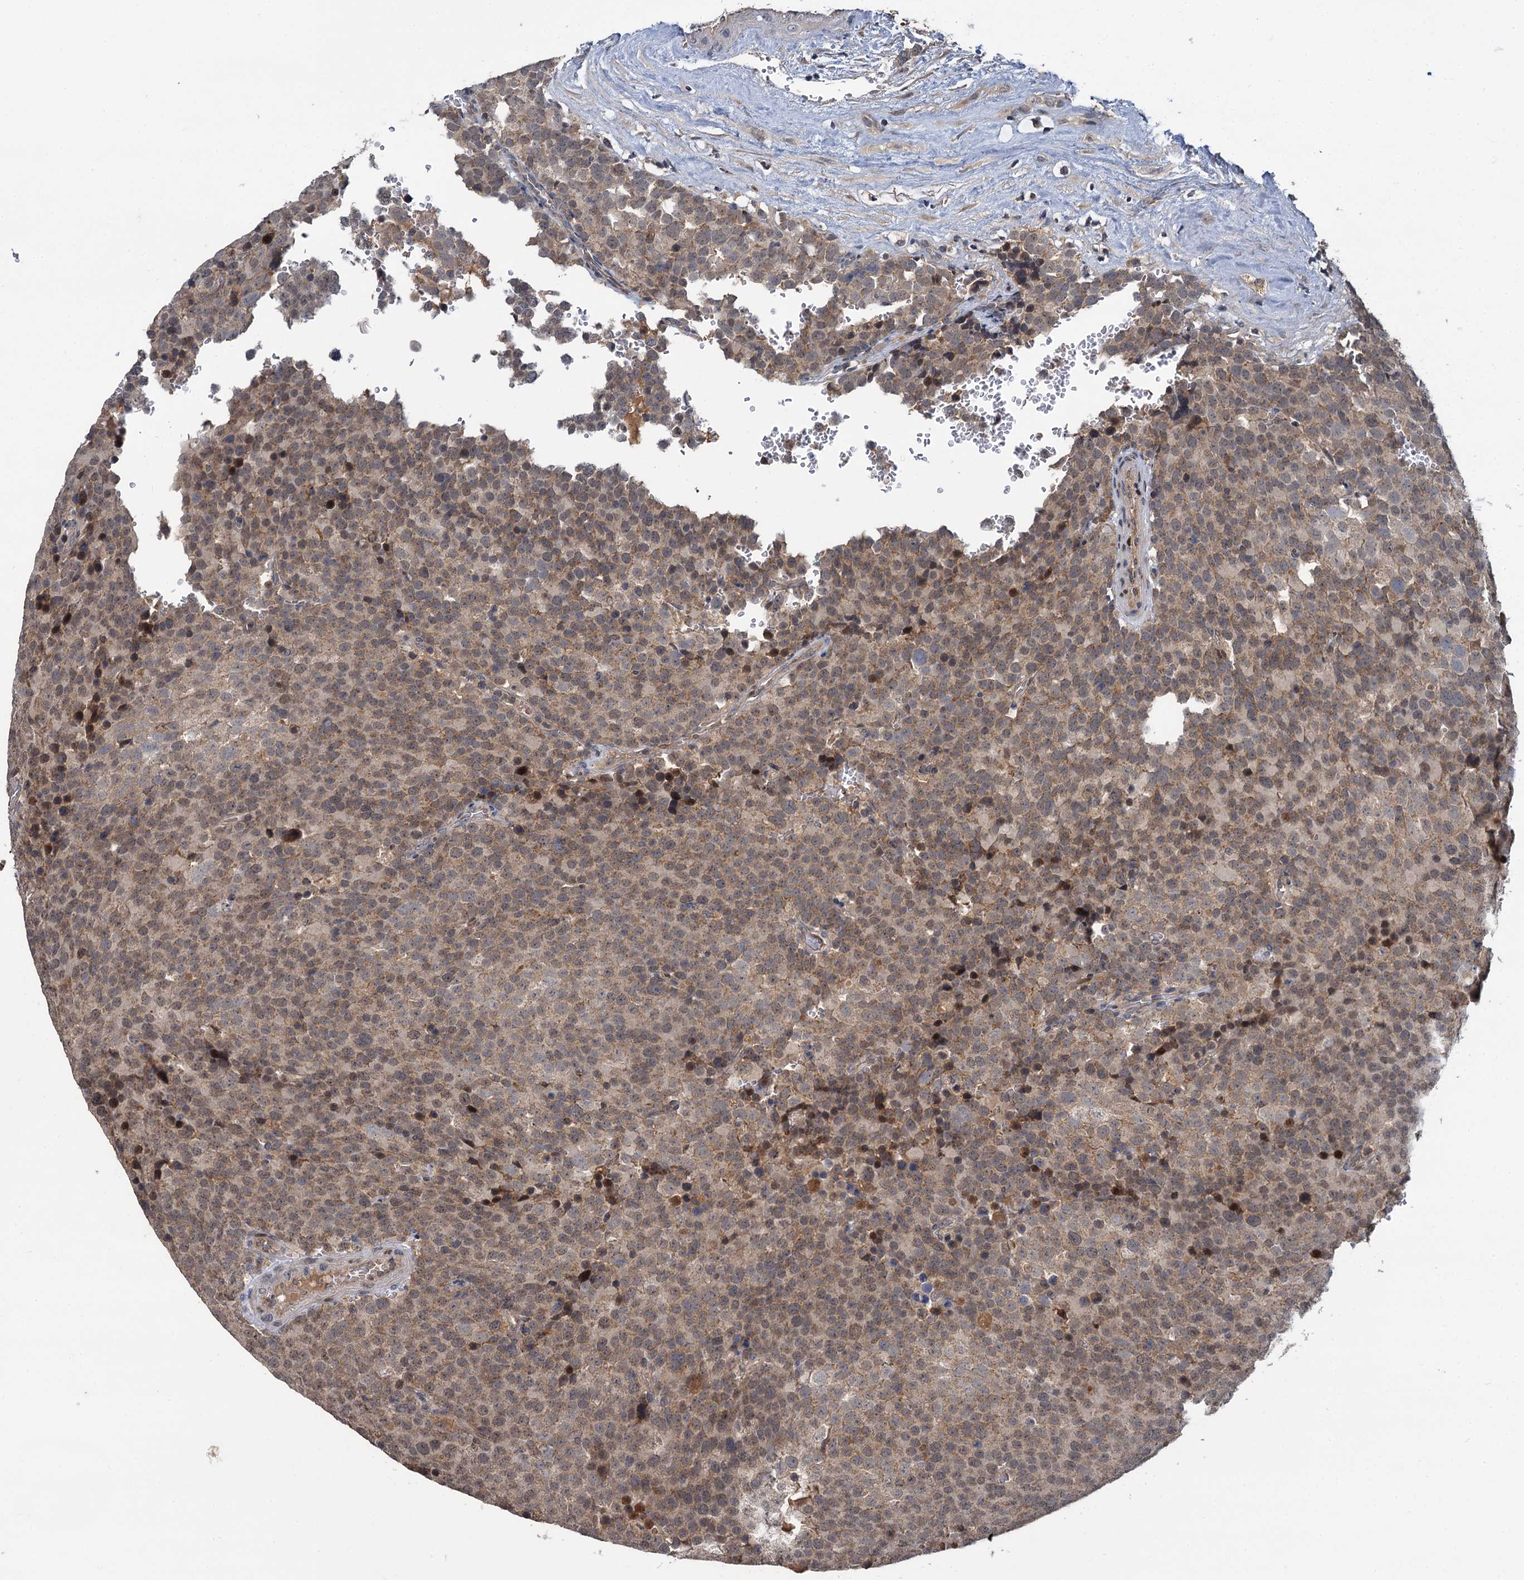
{"staining": {"intensity": "moderate", "quantity": ">75%", "location": "cytoplasmic/membranous"}, "tissue": "testis cancer", "cell_type": "Tumor cells", "image_type": "cancer", "snomed": [{"axis": "morphology", "description": "Seminoma, NOS"}, {"axis": "topography", "description": "Testis"}], "caption": "Brown immunohistochemical staining in human testis cancer displays moderate cytoplasmic/membranous staining in approximately >75% of tumor cells.", "gene": "TMEM39A", "patient": {"sex": "male", "age": 71}}